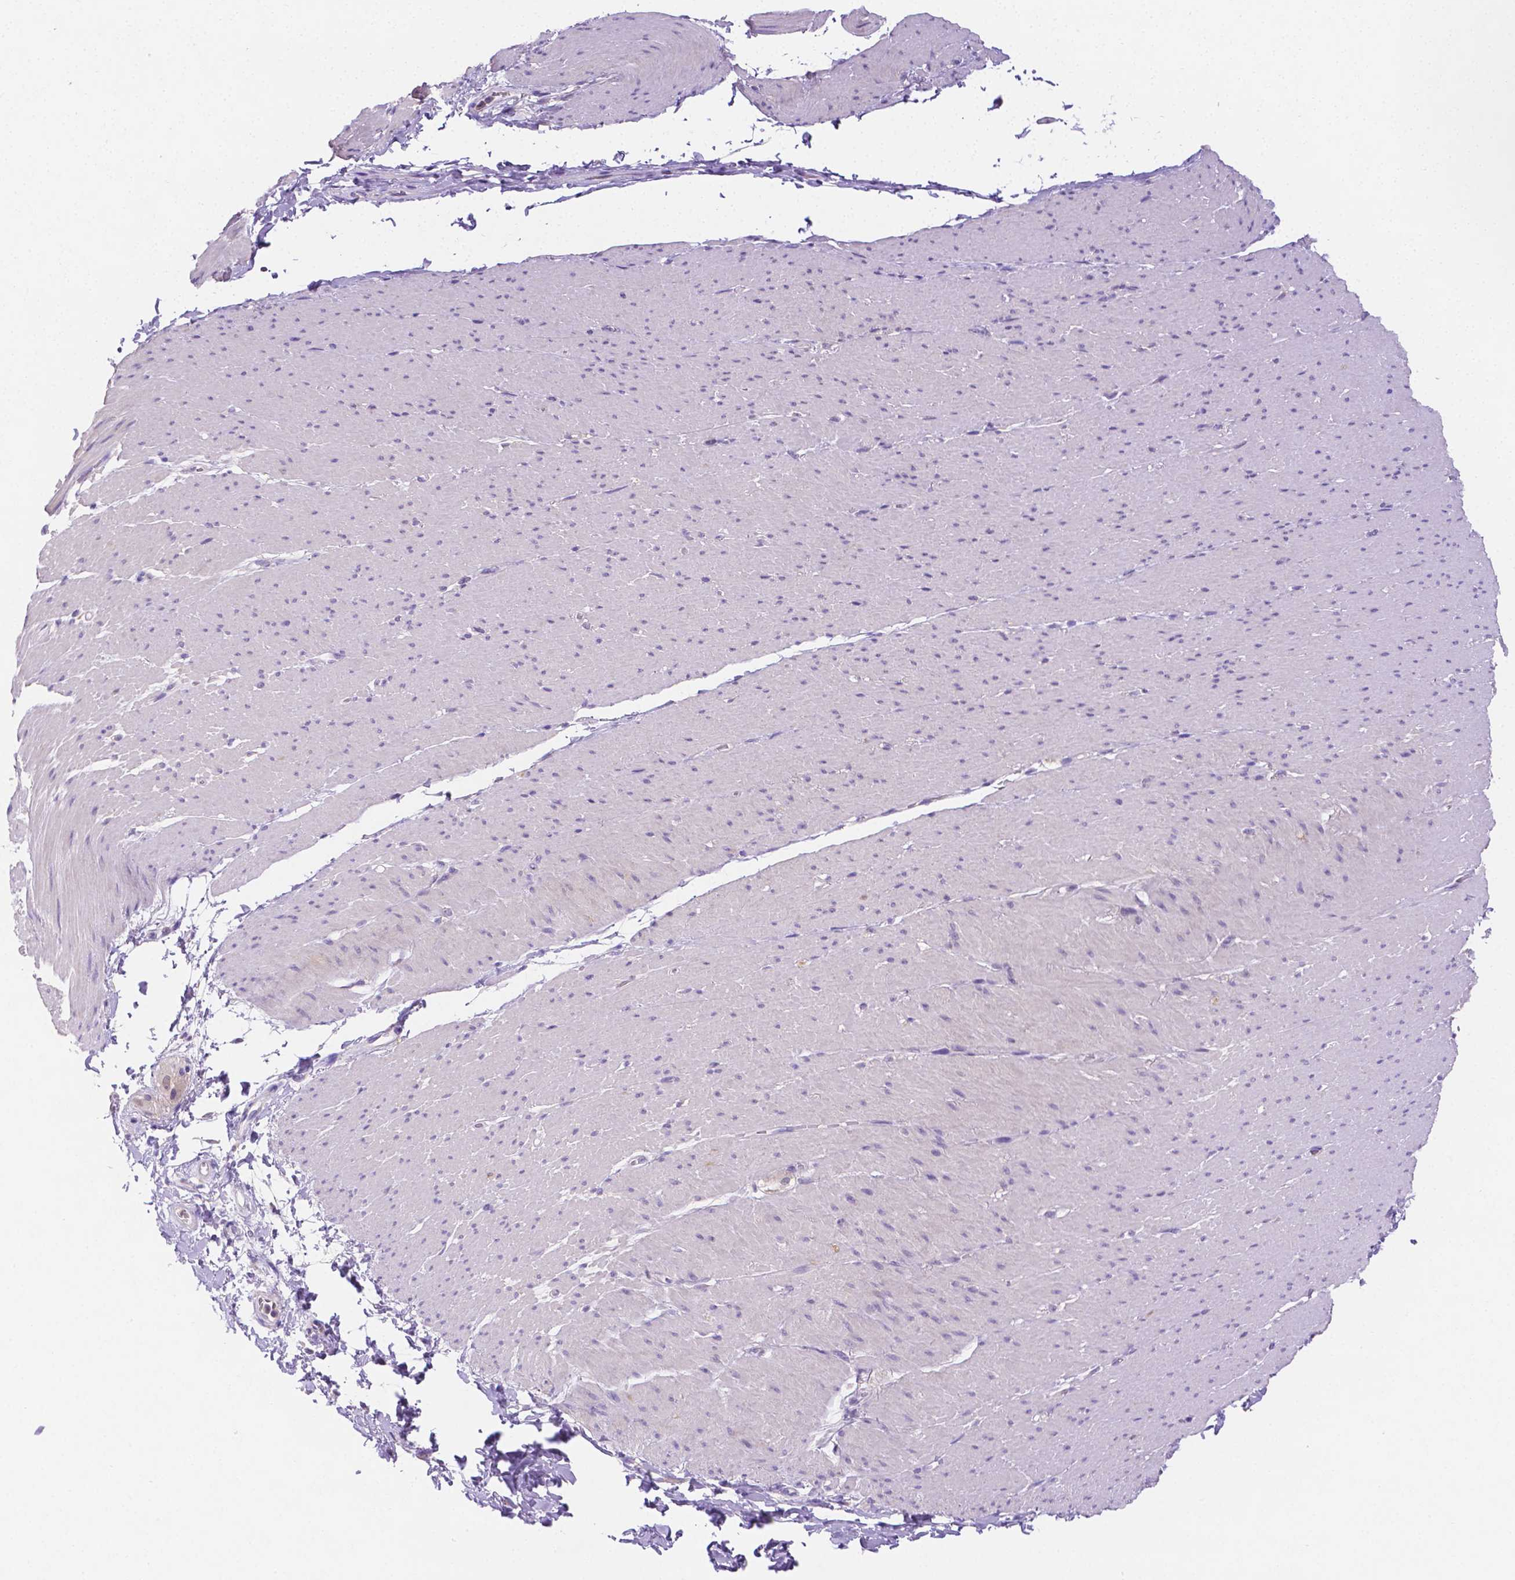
{"staining": {"intensity": "negative", "quantity": "none", "location": "none"}, "tissue": "smooth muscle", "cell_type": "Smooth muscle cells", "image_type": "normal", "snomed": [{"axis": "morphology", "description": "Normal tissue, NOS"}, {"axis": "topography", "description": "Smooth muscle"}, {"axis": "topography", "description": "Rectum"}], "caption": "This image is of unremarkable smooth muscle stained with immunohistochemistry (IHC) to label a protein in brown with the nuclei are counter-stained blue. There is no positivity in smooth muscle cells. (DAB immunohistochemistry, high magnification).", "gene": "NXPH2", "patient": {"sex": "male", "age": 53}}